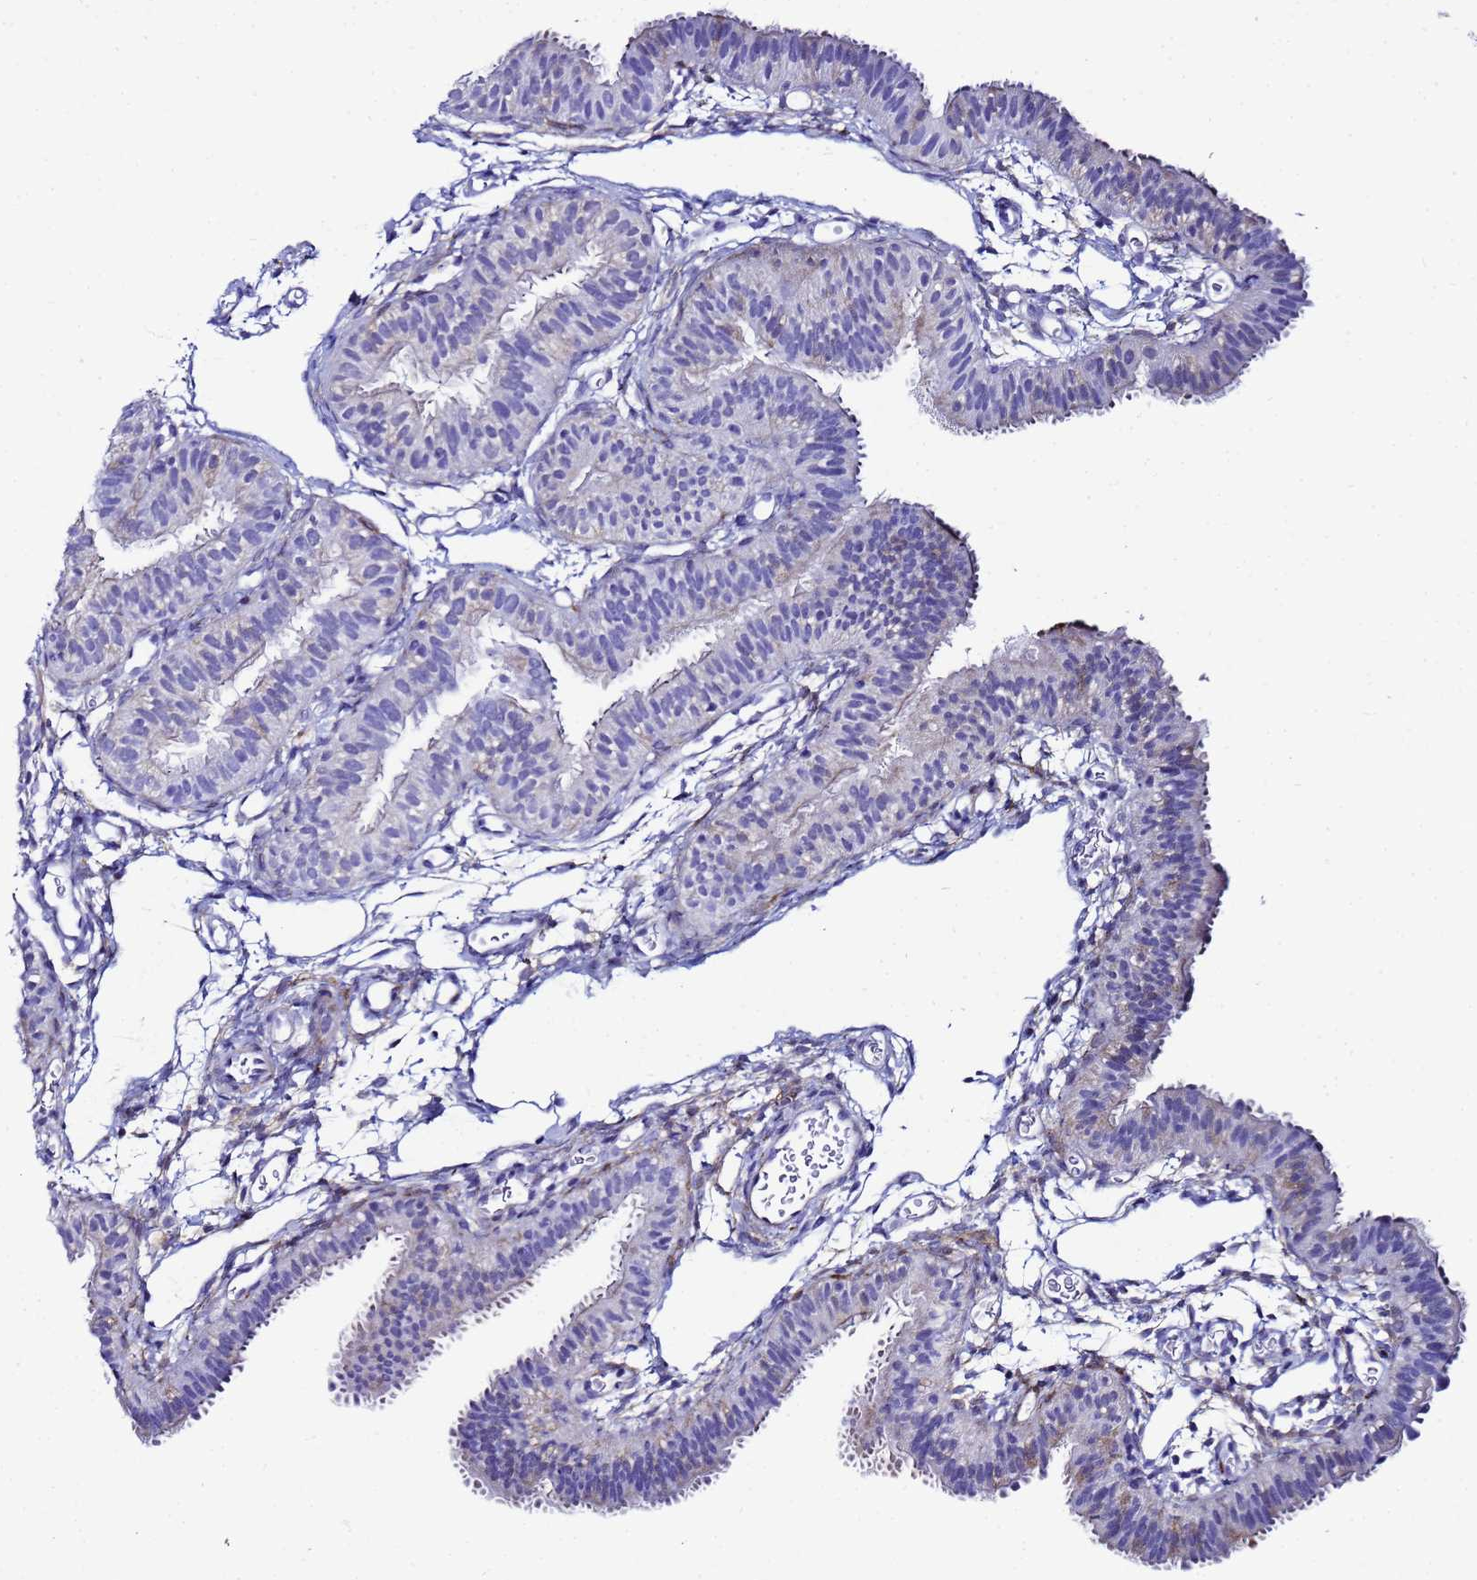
{"staining": {"intensity": "weak", "quantity": "<25%", "location": "cytoplasmic/membranous"}, "tissue": "fallopian tube", "cell_type": "Glandular cells", "image_type": "normal", "snomed": [{"axis": "morphology", "description": "Normal tissue, NOS"}, {"axis": "topography", "description": "Fallopian tube"}], "caption": "Normal fallopian tube was stained to show a protein in brown. There is no significant expression in glandular cells.", "gene": "CKB", "patient": {"sex": "female", "age": 35}}